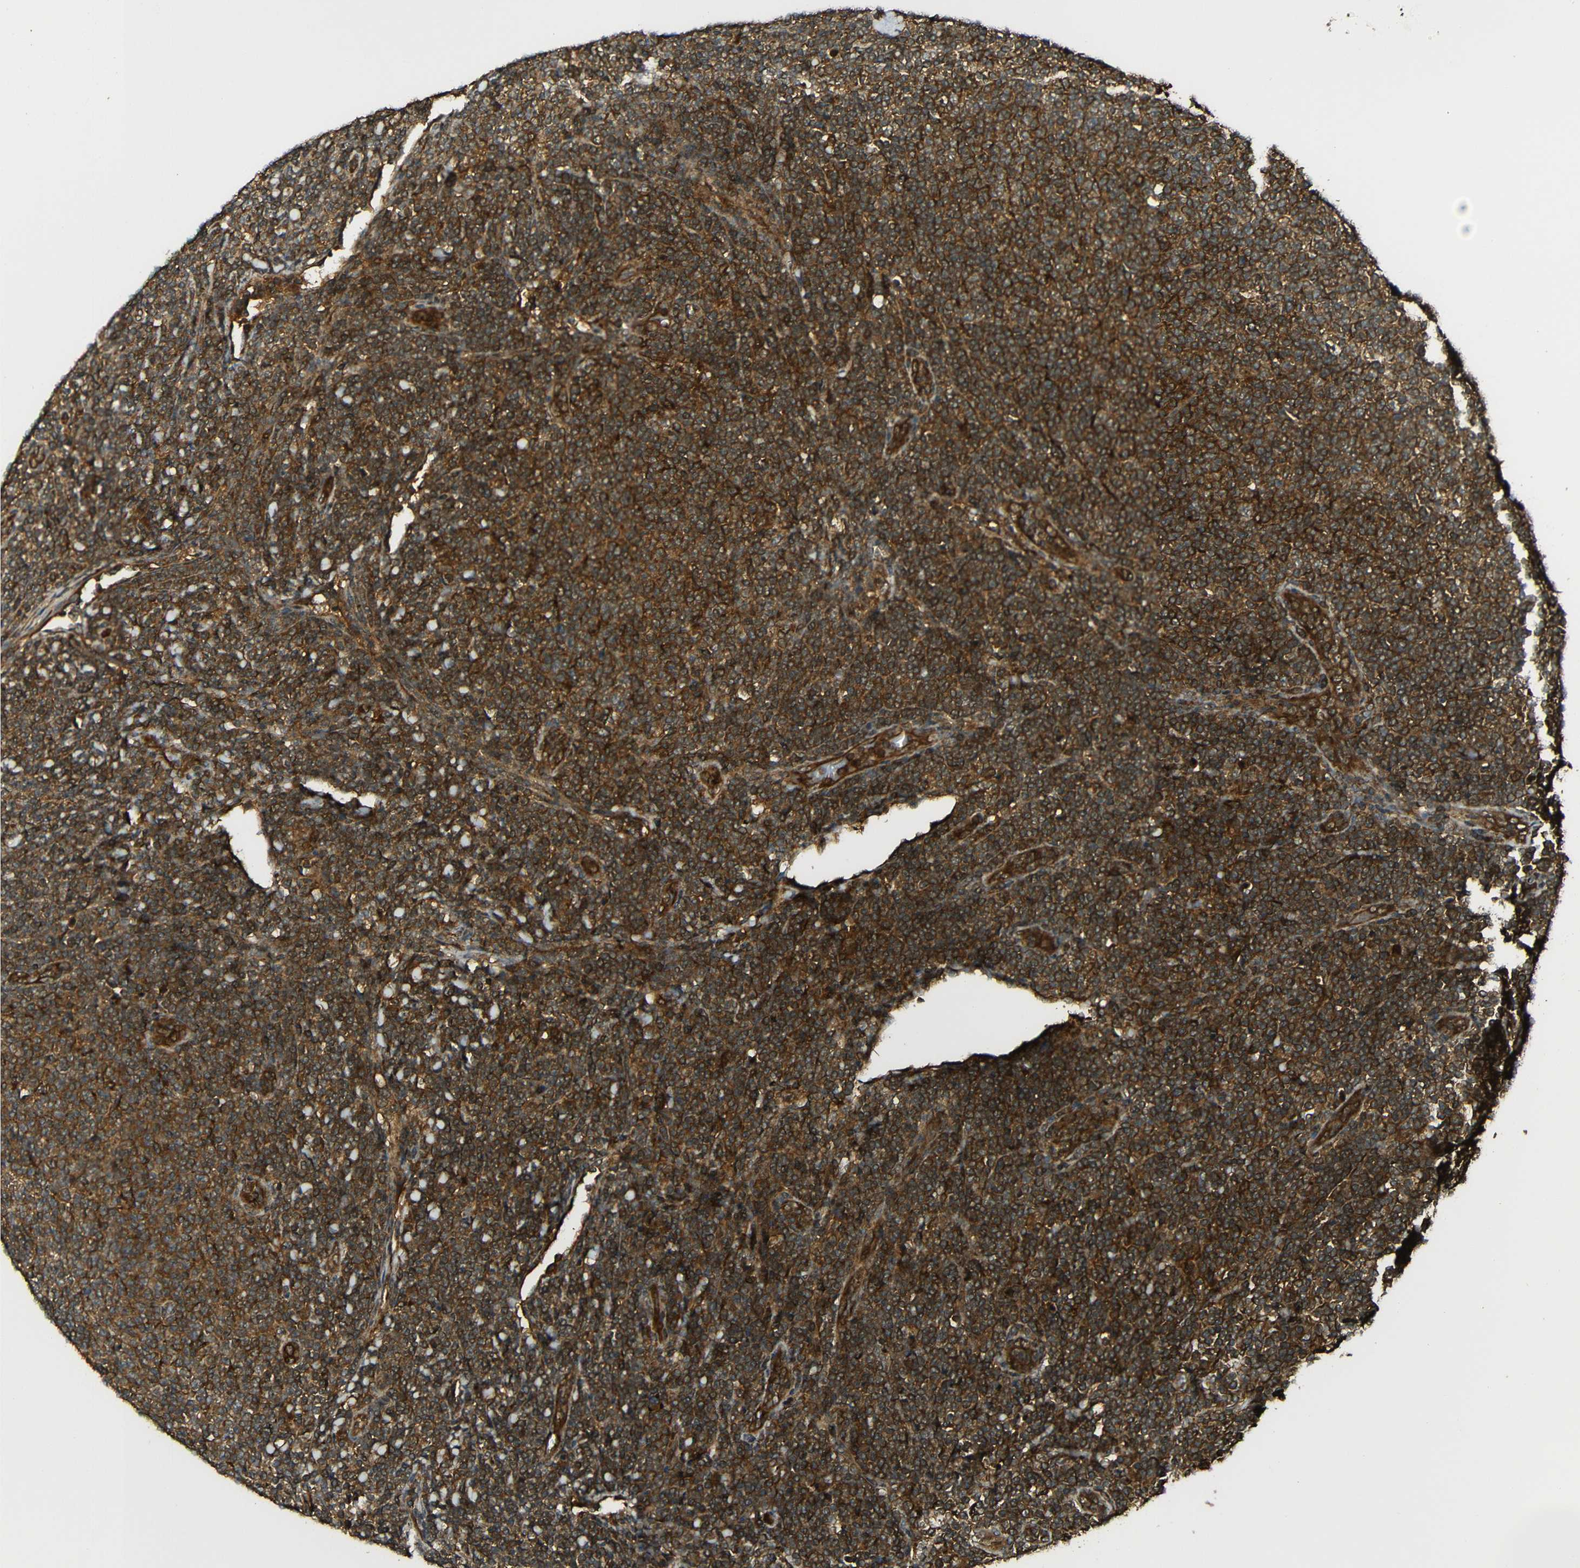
{"staining": {"intensity": "strong", "quantity": ">75%", "location": "cytoplasmic/membranous"}, "tissue": "lymphoma", "cell_type": "Tumor cells", "image_type": "cancer", "snomed": [{"axis": "morphology", "description": "Malignant lymphoma, non-Hodgkin's type, Low grade"}, {"axis": "topography", "description": "Lymph node"}], "caption": "Low-grade malignant lymphoma, non-Hodgkin's type stained with DAB IHC displays high levels of strong cytoplasmic/membranous expression in about >75% of tumor cells.", "gene": "CASP8", "patient": {"sex": "male", "age": 66}}